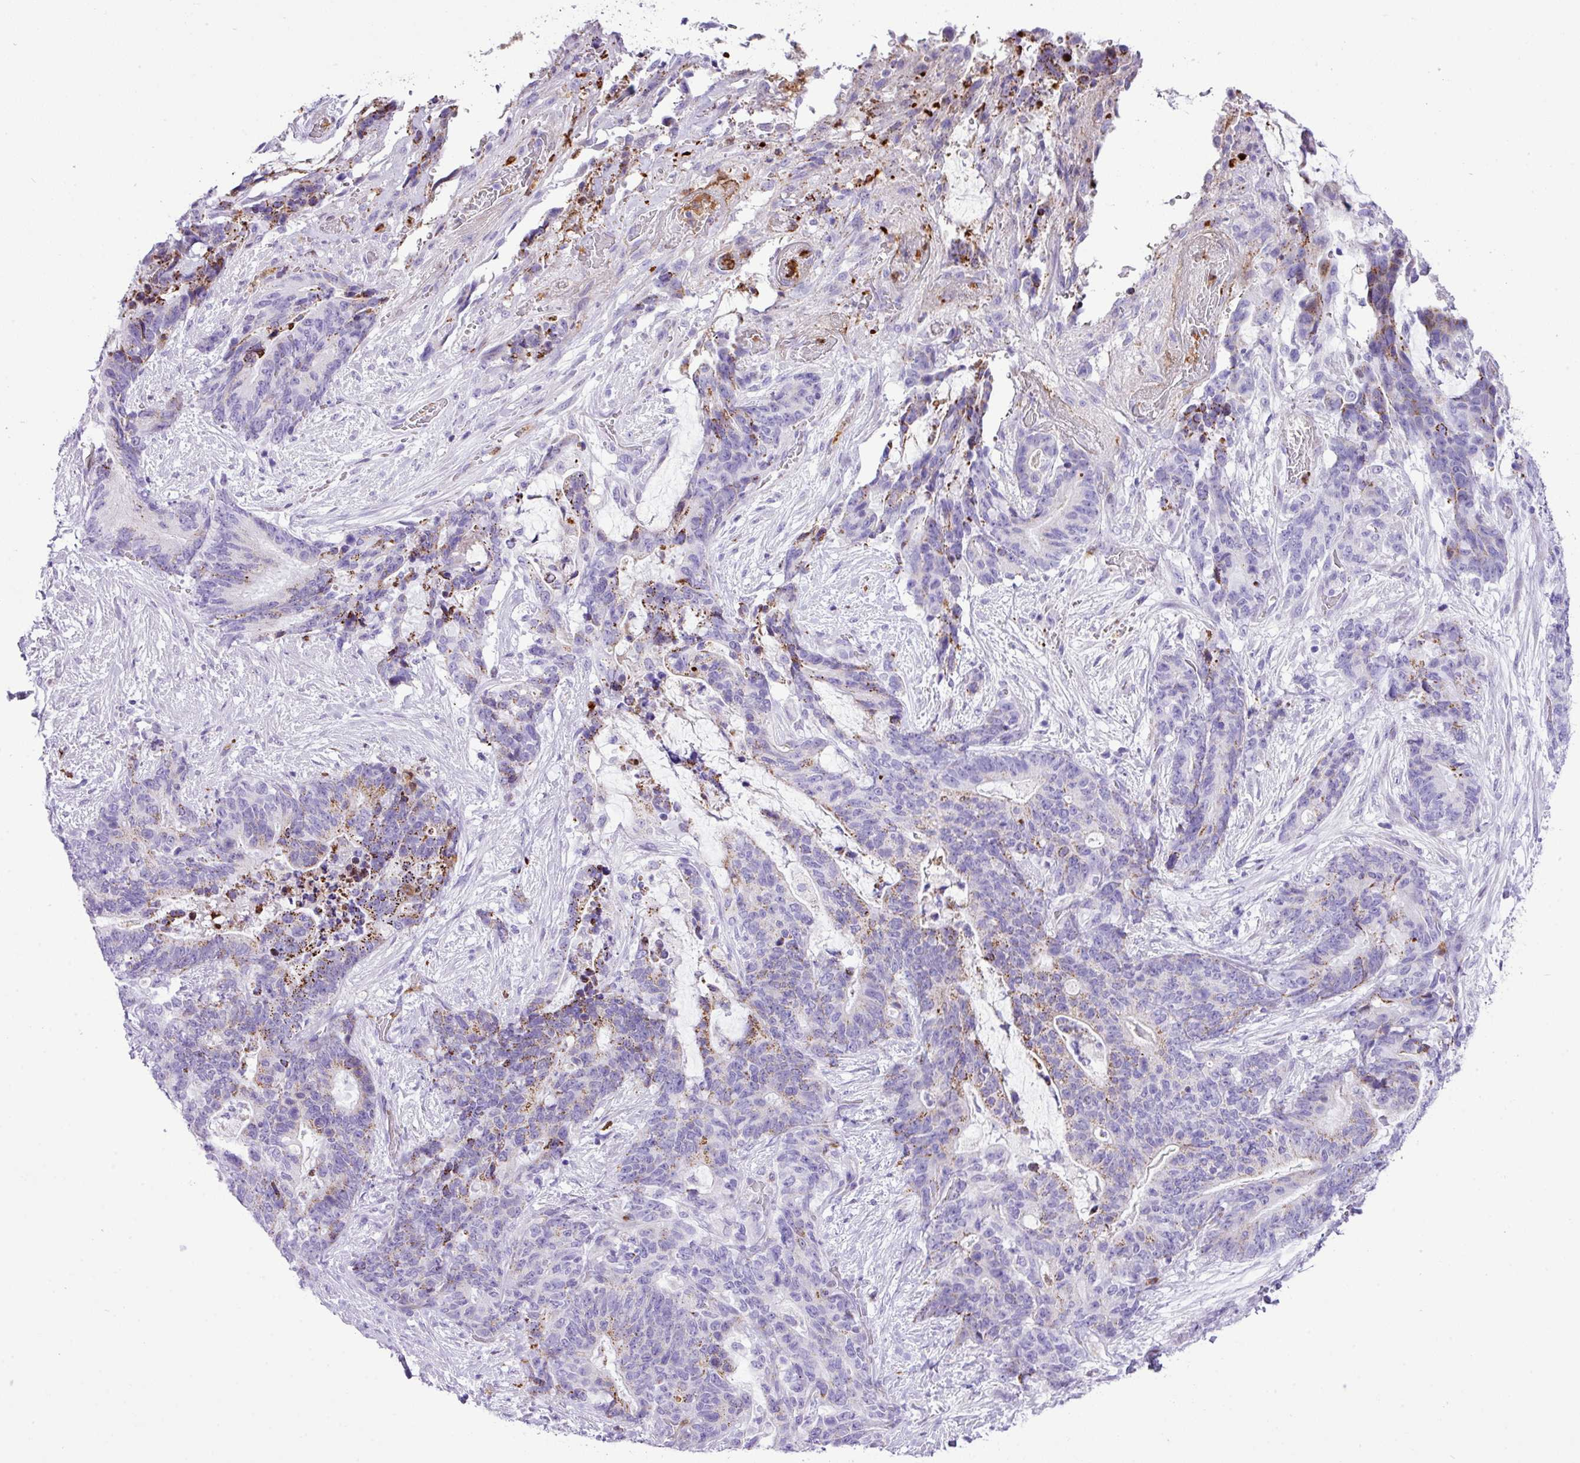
{"staining": {"intensity": "moderate", "quantity": "<25%", "location": "cytoplasmic/membranous"}, "tissue": "stomach cancer", "cell_type": "Tumor cells", "image_type": "cancer", "snomed": [{"axis": "morphology", "description": "Normal tissue, NOS"}, {"axis": "morphology", "description": "Adenocarcinoma, NOS"}, {"axis": "topography", "description": "Stomach"}], "caption": "Brown immunohistochemical staining in stomach cancer (adenocarcinoma) exhibits moderate cytoplasmic/membranous staining in about <25% of tumor cells.", "gene": "RCAN2", "patient": {"sex": "female", "age": 64}}